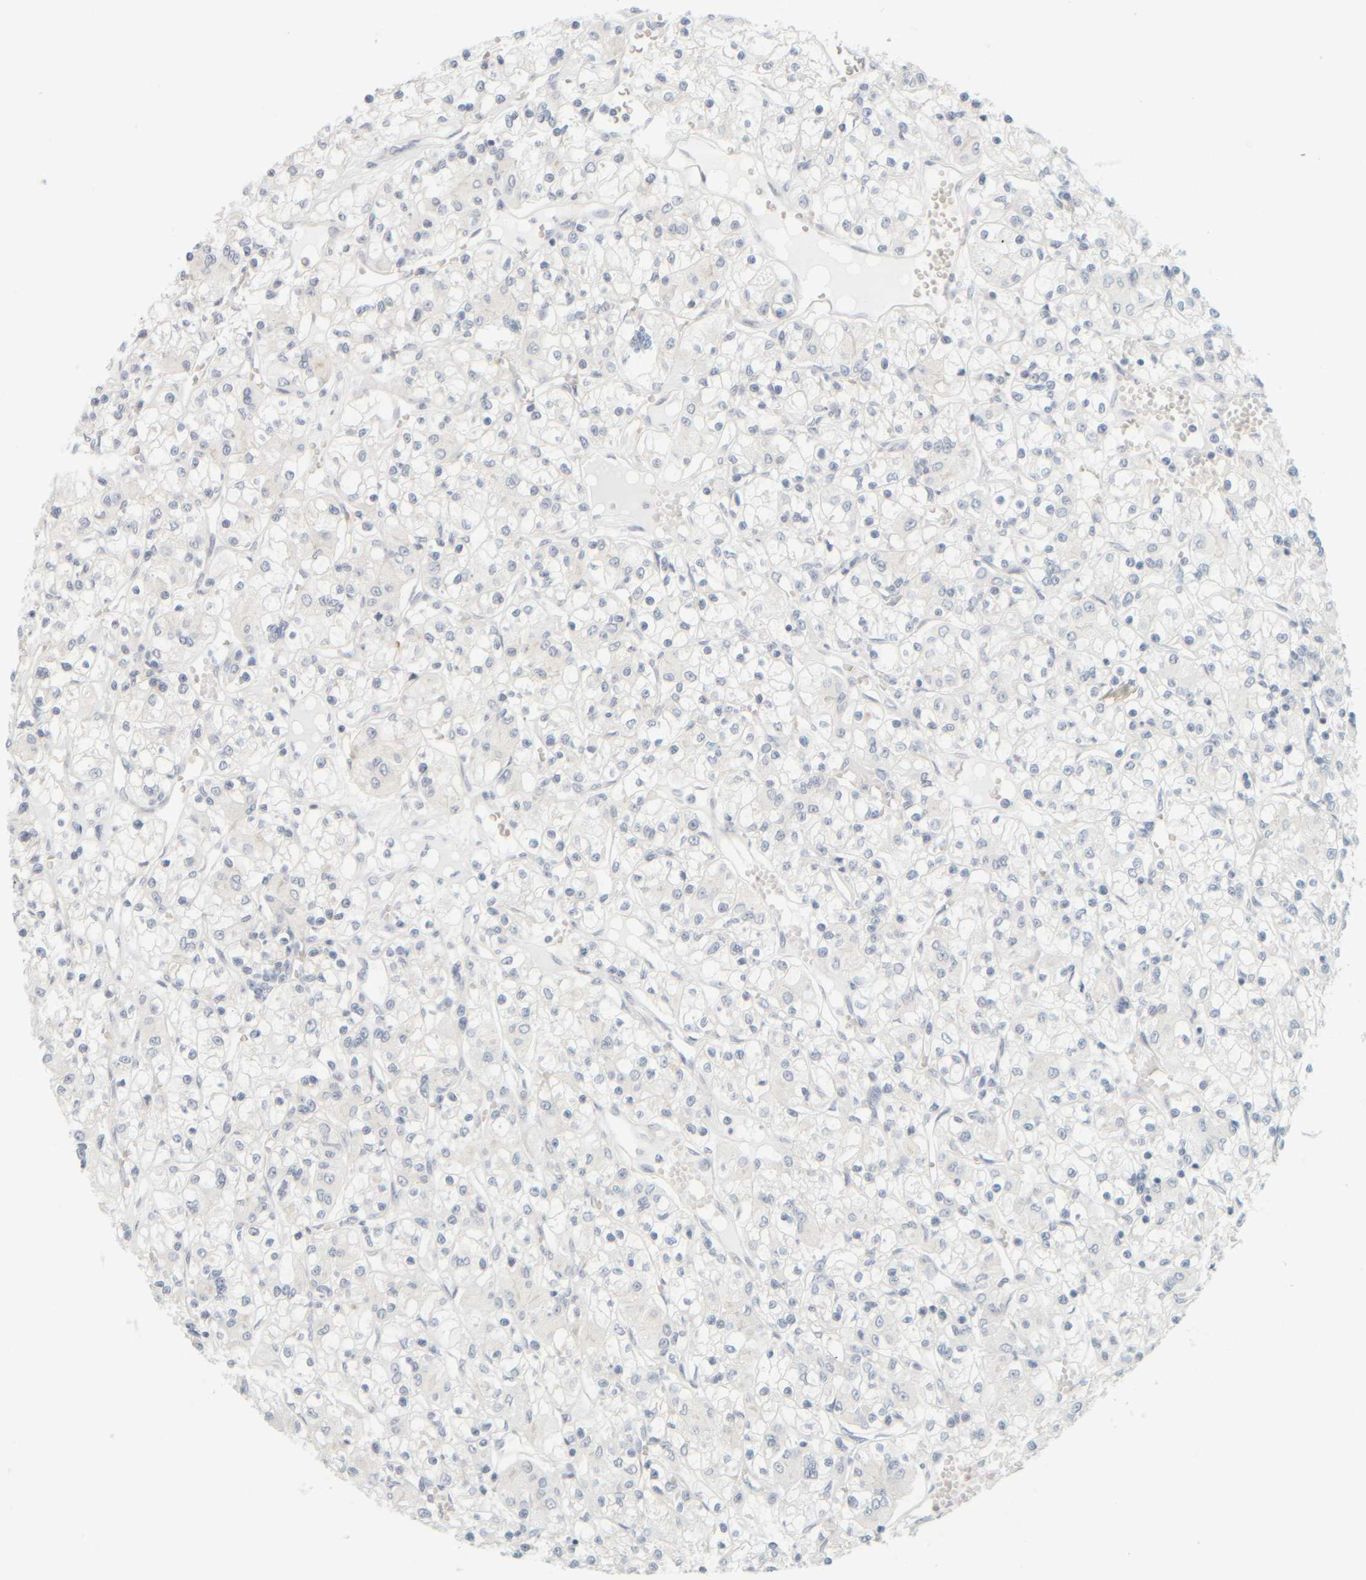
{"staining": {"intensity": "negative", "quantity": "none", "location": "none"}, "tissue": "renal cancer", "cell_type": "Tumor cells", "image_type": "cancer", "snomed": [{"axis": "morphology", "description": "Adenocarcinoma, NOS"}, {"axis": "topography", "description": "Kidney"}], "caption": "The micrograph shows no staining of tumor cells in renal cancer (adenocarcinoma). Nuclei are stained in blue.", "gene": "PTGES3L-AARSD1", "patient": {"sex": "female", "age": 59}}